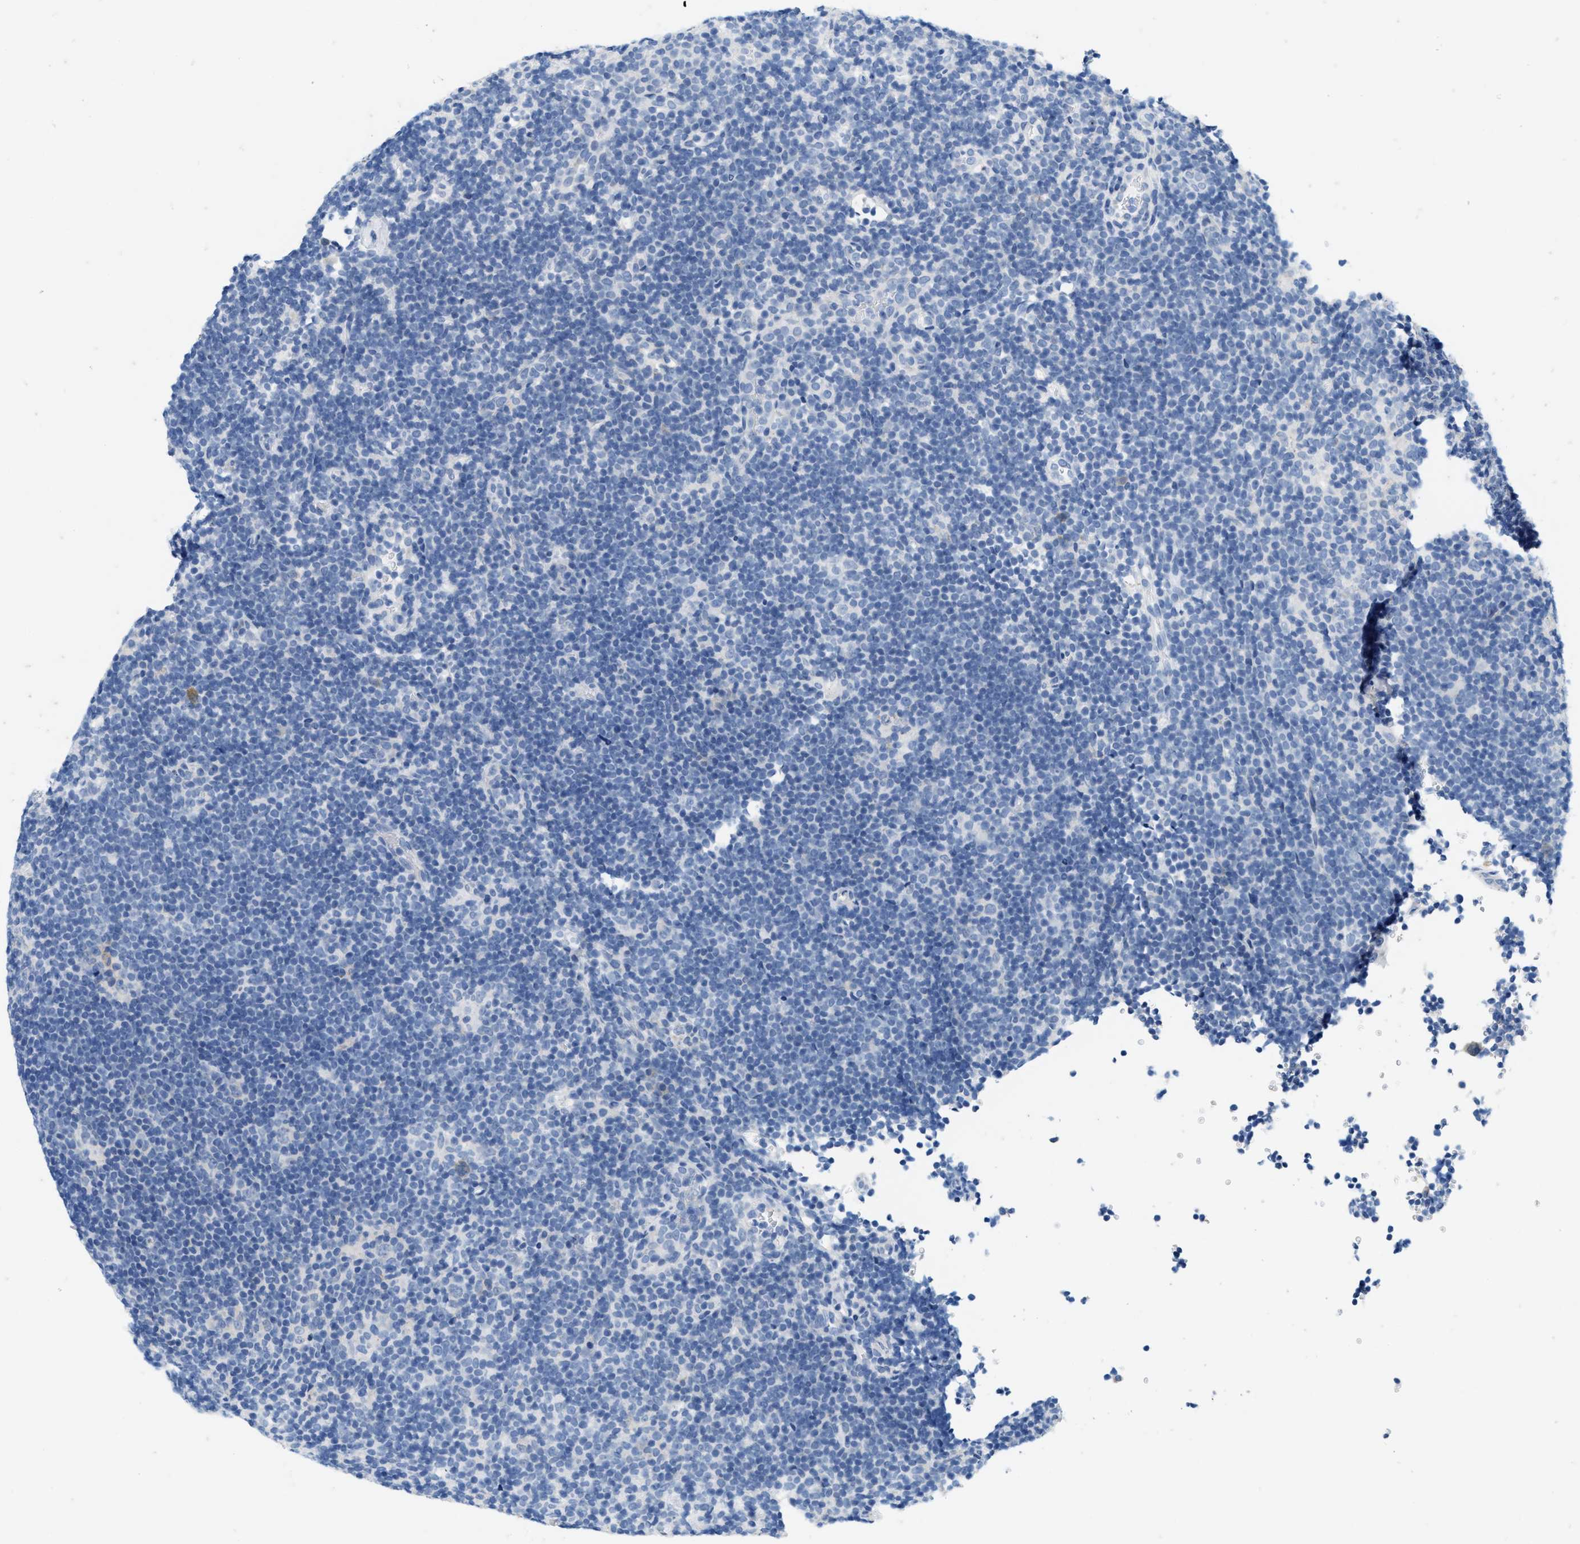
{"staining": {"intensity": "negative", "quantity": "none", "location": "none"}, "tissue": "lymphoma", "cell_type": "Tumor cells", "image_type": "cancer", "snomed": [{"axis": "morphology", "description": "Hodgkin's disease, NOS"}, {"axis": "topography", "description": "Lymph node"}], "caption": "This is a photomicrograph of immunohistochemistry (IHC) staining of Hodgkin's disease, which shows no staining in tumor cells.", "gene": "ABCB11", "patient": {"sex": "female", "age": 57}}